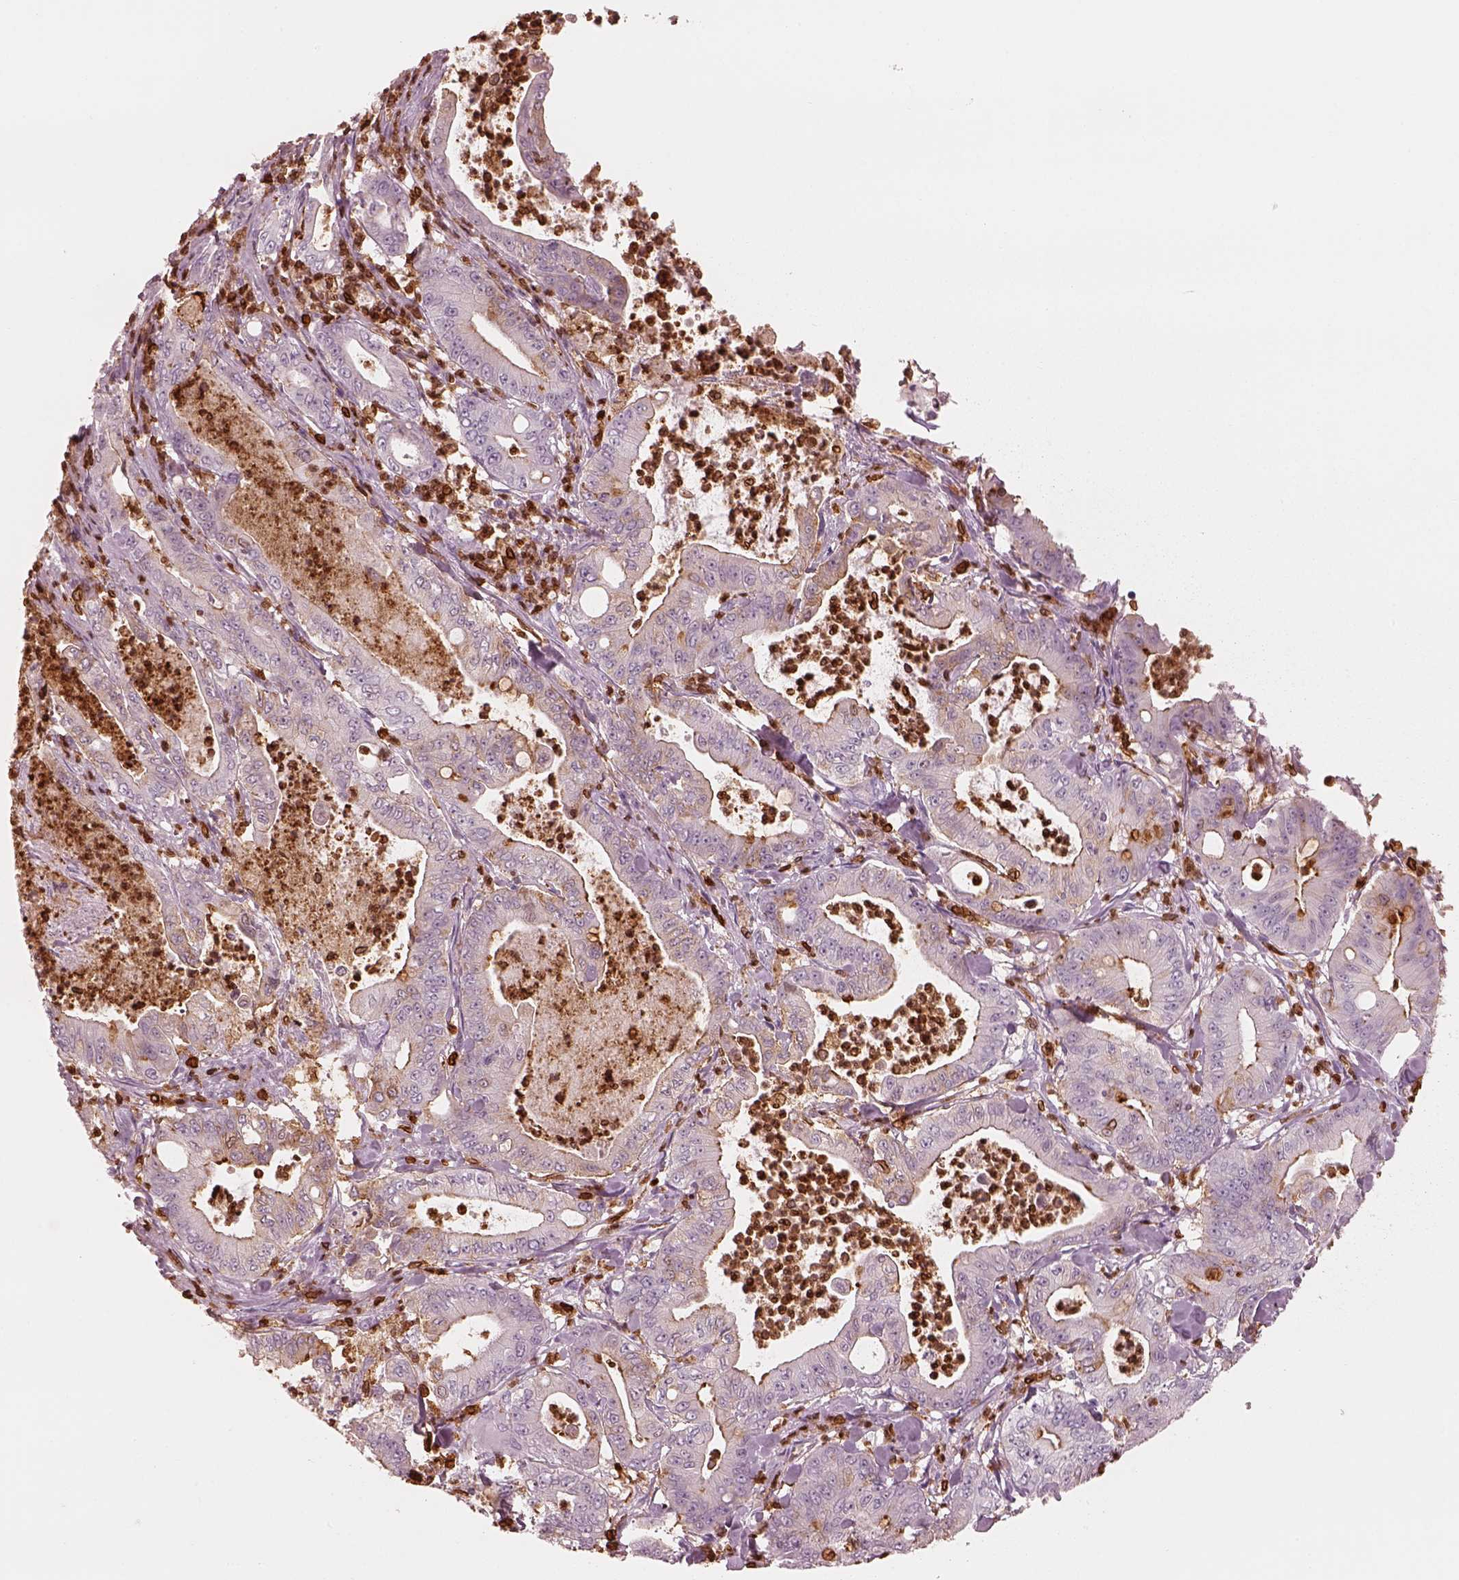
{"staining": {"intensity": "negative", "quantity": "none", "location": "none"}, "tissue": "pancreatic cancer", "cell_type": "Tumor cells", "image_type": "cancer", "snomed": [{"axis": "morphology", "description": "Adenocarcinoma, NOS"}, {"axis": "topography", "description": "Pancreas"}], "caption": "An immunohistochemistry (IHC) image of pancreatic cancer is shown. There is no staining in tumor cells of pancreatic cancer.", "gene": "ALOX5", "patient": {"sex": "male", "age": 71}}